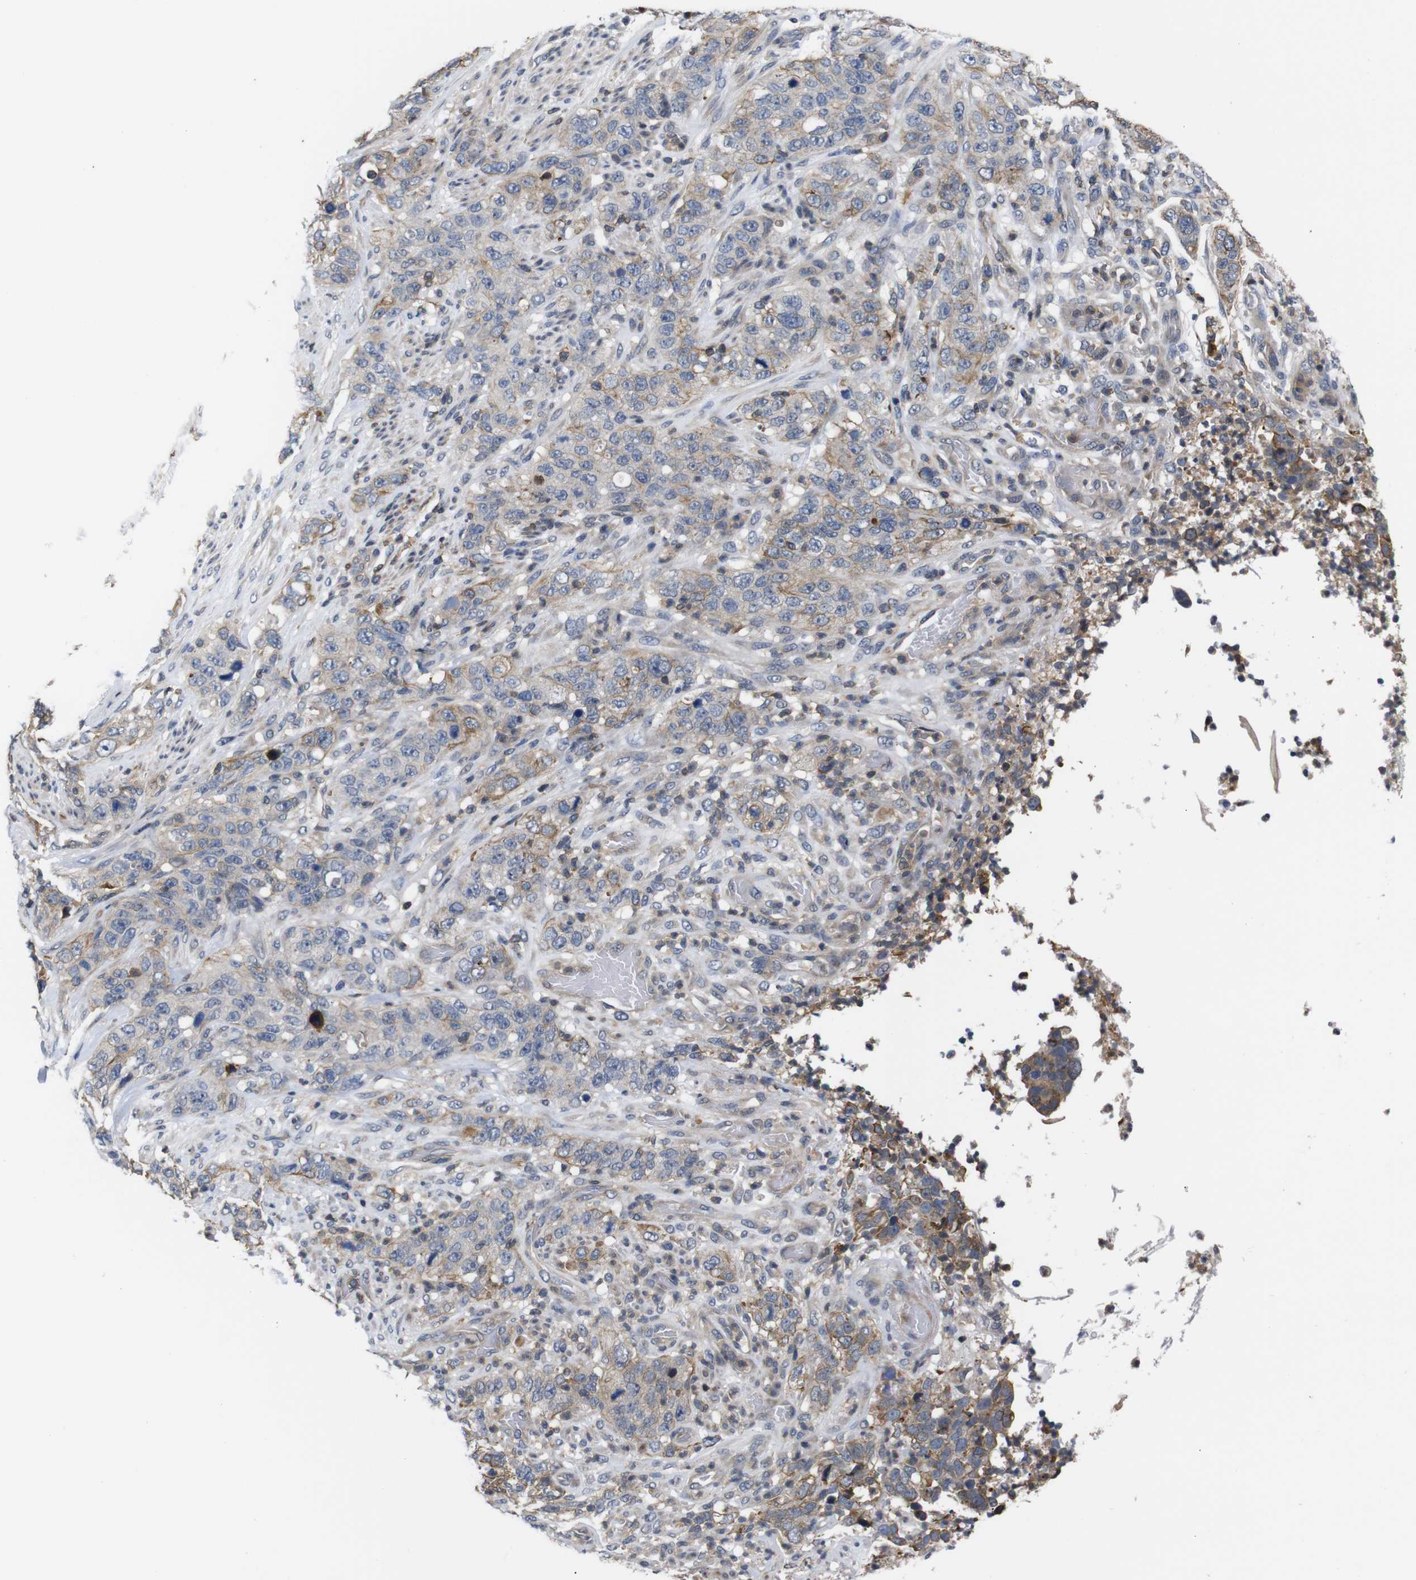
{"staining": {"intensity": "weak", "quantity": ">75%", "location": "cytoplasmic/membranous"}, "tissue": "stomach cancer", "cell_type": "Tumor cells", "image_type": "cancer", "snomed": [{"axis": "morphology", "description": "Adenocarcinoma, NOS"}, {"axis": "topography", "description": "Stomach"}], "caption": "This is an image of immunohistochemistry staining of stomach cancer (adenocarcinoma), which shows weak expression in the cytoplasmic/membranous of tumor cells.", "gene": "BRWD3", "patient": {"sex": "male", "age": 48}}